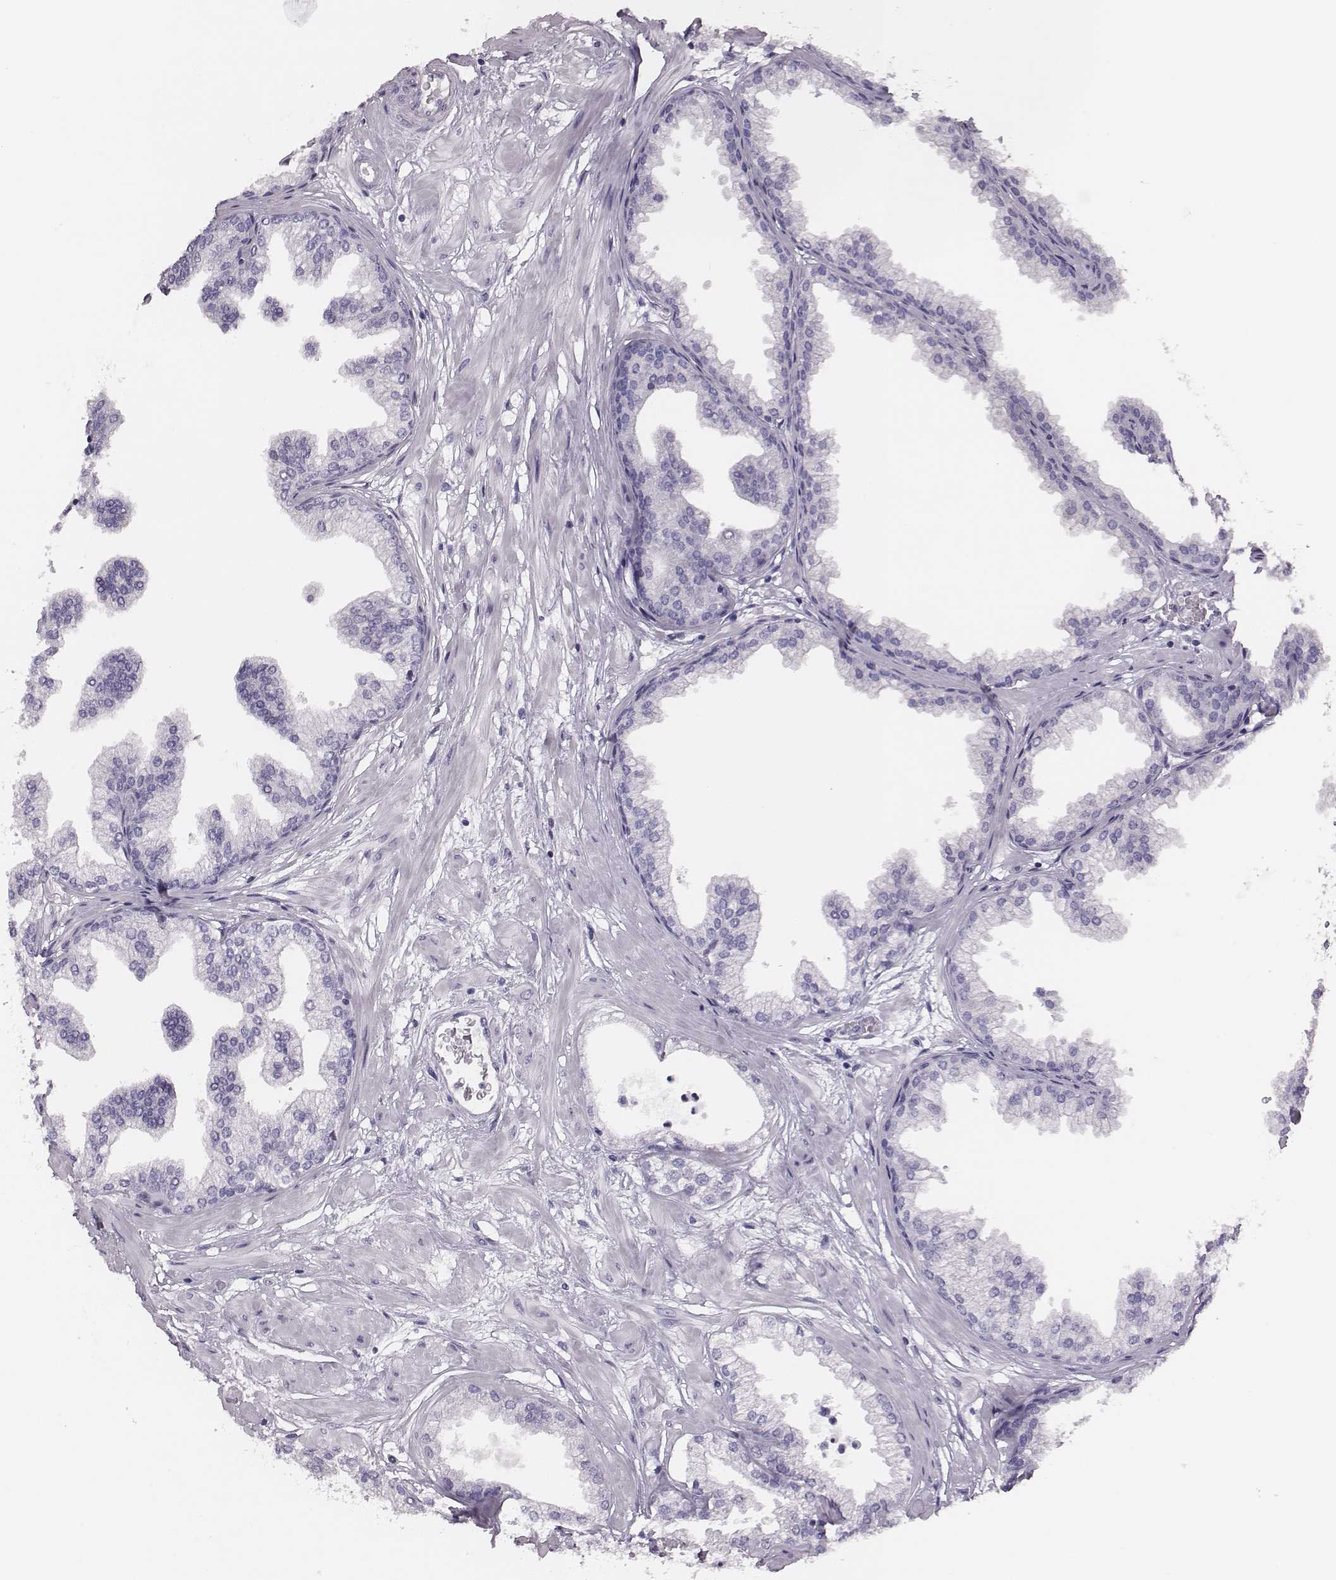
{"staining": {"intensity": "negative", "quantity": "none", "location": "none"}, "tissue": "prostate", "cell_type": "Glandular cells", "image_type": "normal", "snomed": [{"axis": "morphology", "description": "Normal tissue, NOS"}, {"axis": "topography", "description": "Prostate"}], "caption": "DAB (3,3'-diaminobenzidine) immunohistochemical staining of unremarkable prostate shows no significant positivity in glandular cells.", "gene": "H1", "patient": {"sex": "male", "age": 37}}